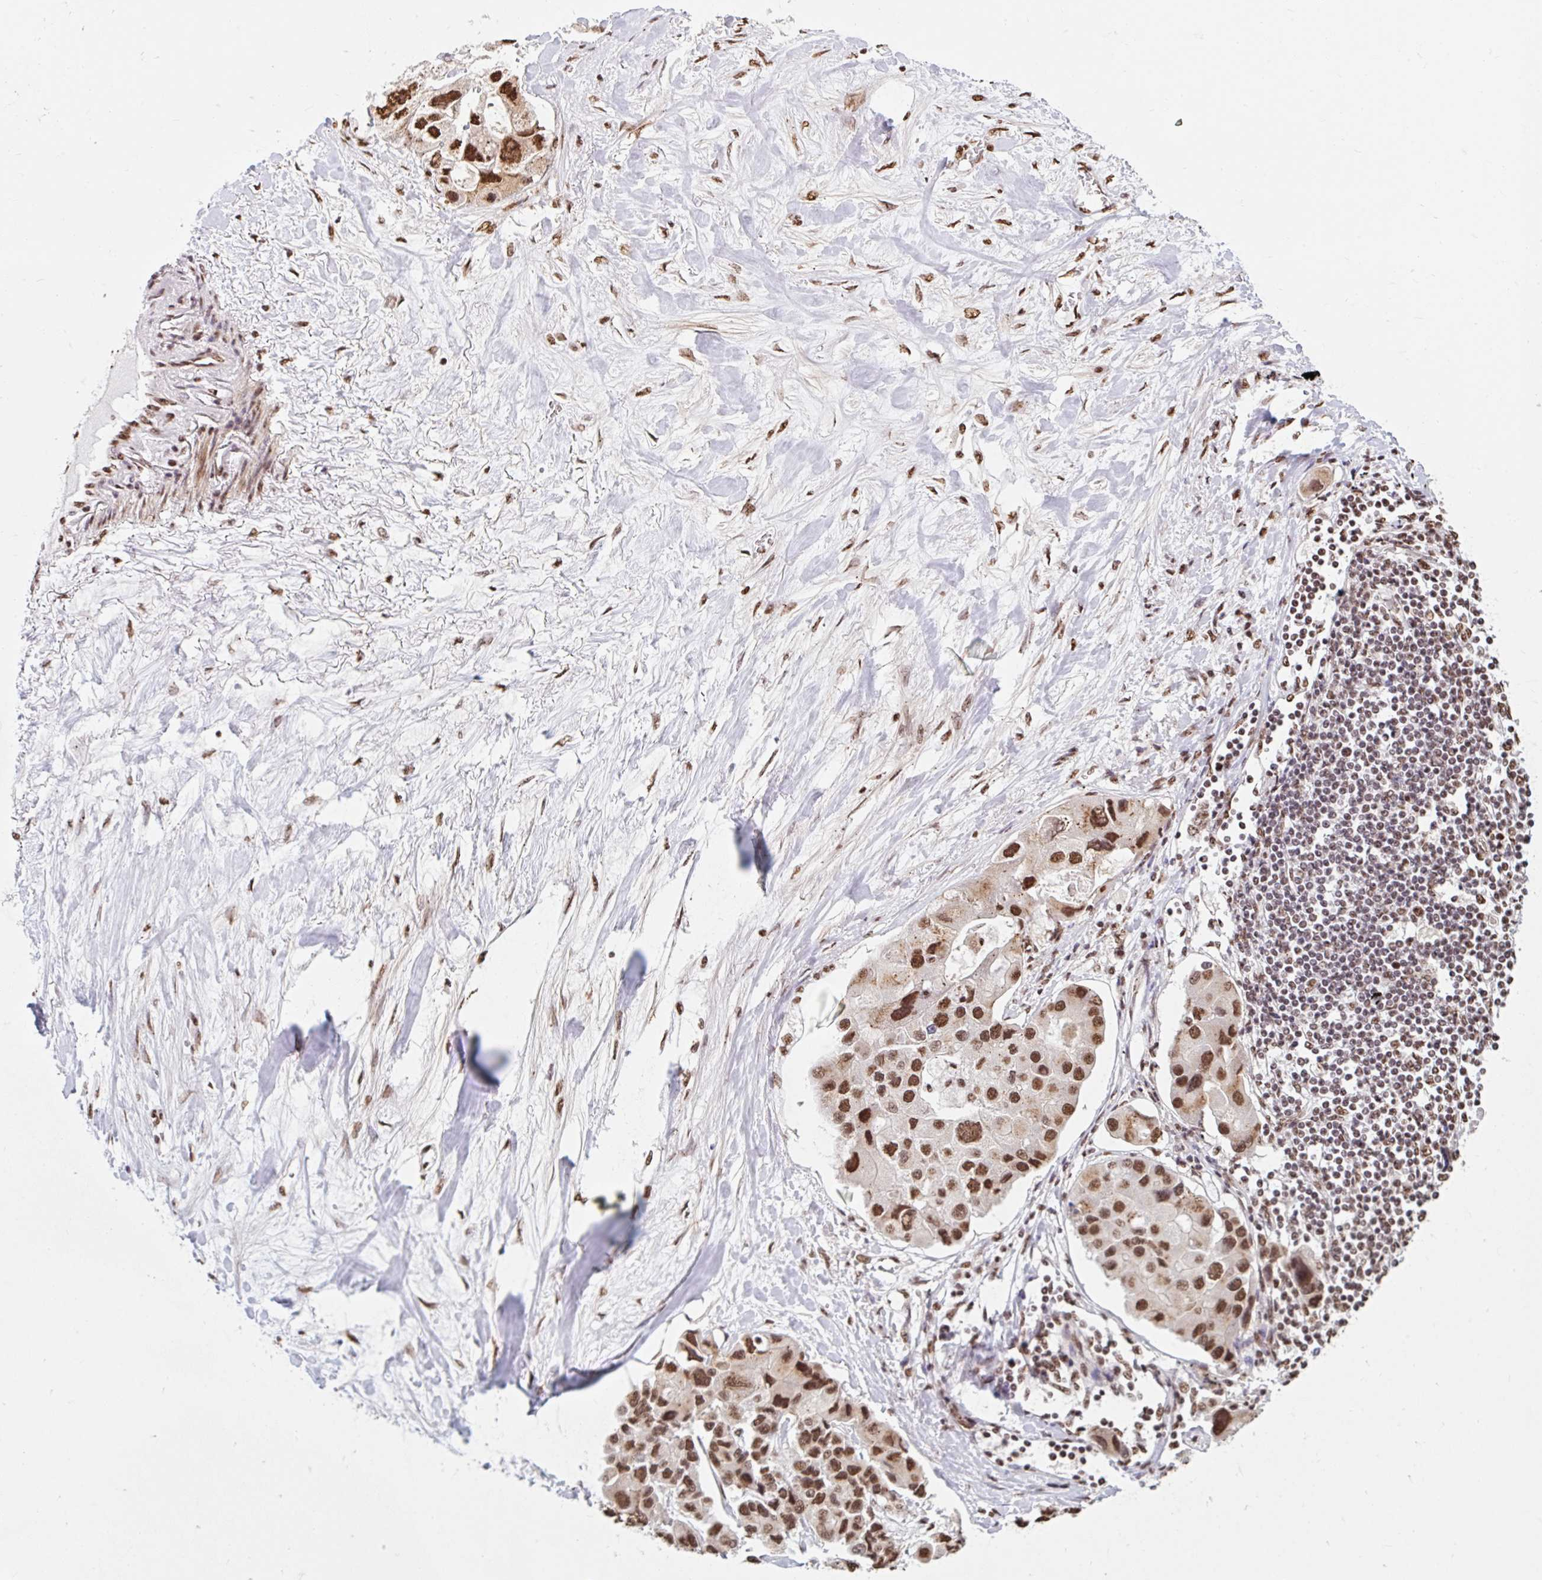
{"staining": {"intensity": "strong", "quantity": ">75%", "location": "nuclear"}, "tissue": "lung cancer", "cell_type": "Tumor cells", "image_type": "cancer", "snomed": [{"axis": "morphology", "description": "Adenocarcinoma, NOS"}, {"axis": "topography", "description": "Lung"}], "caption": "DAB immunohistochemical staining of human adenocarcinoma (lung) demonstrates strong nuclear protein staining in about >75% of tumor cells. Using DAB (brown) and hematoxylin (blue) stains, captured at high magnification using brightfield microscopy.", "gene": "BICRA", "patient": {"sex": "female", "age": 54}}